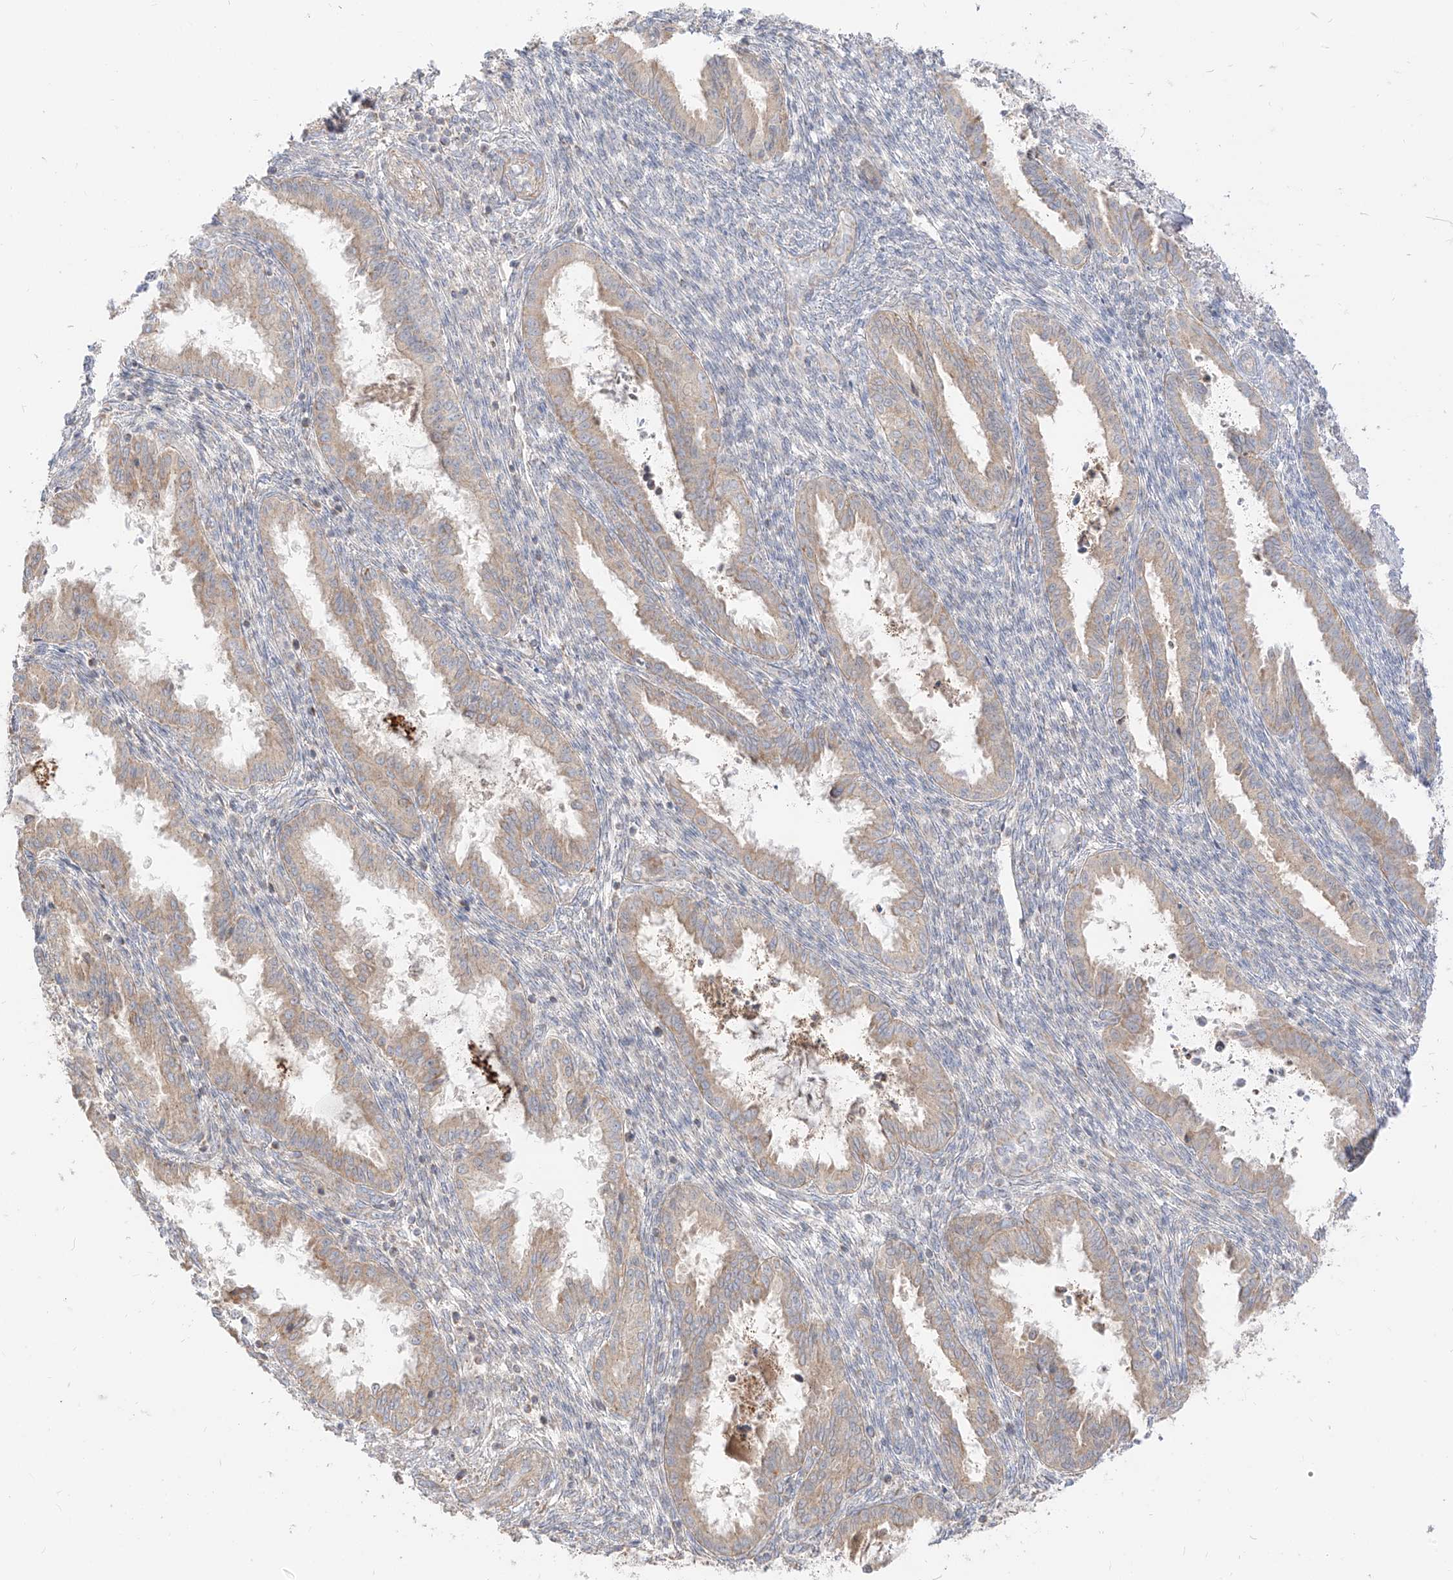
{"staining": {"intensity": "negative", "quantity": "none", "location": "none"}, "tissue": "endometrium", "cell_type": "Cells in endometrial stroma", "image_type": "normal", "snomed": [{"axis": "morphology", "description": "Normal tissue, NOS"}, {"axis": "topography", "description": "Endometrium"}], "caption": "Immunohistochemistry of unremarkable endometrium reveals no staining in cells in endometrial stroma. (DAB (3,3'-diaminobenzidine) immunohistochemistry visualized using brightfield microscopy, high magnification).", "gene": "ZIM3", "patient": {"sex": "female", "age": 33}}